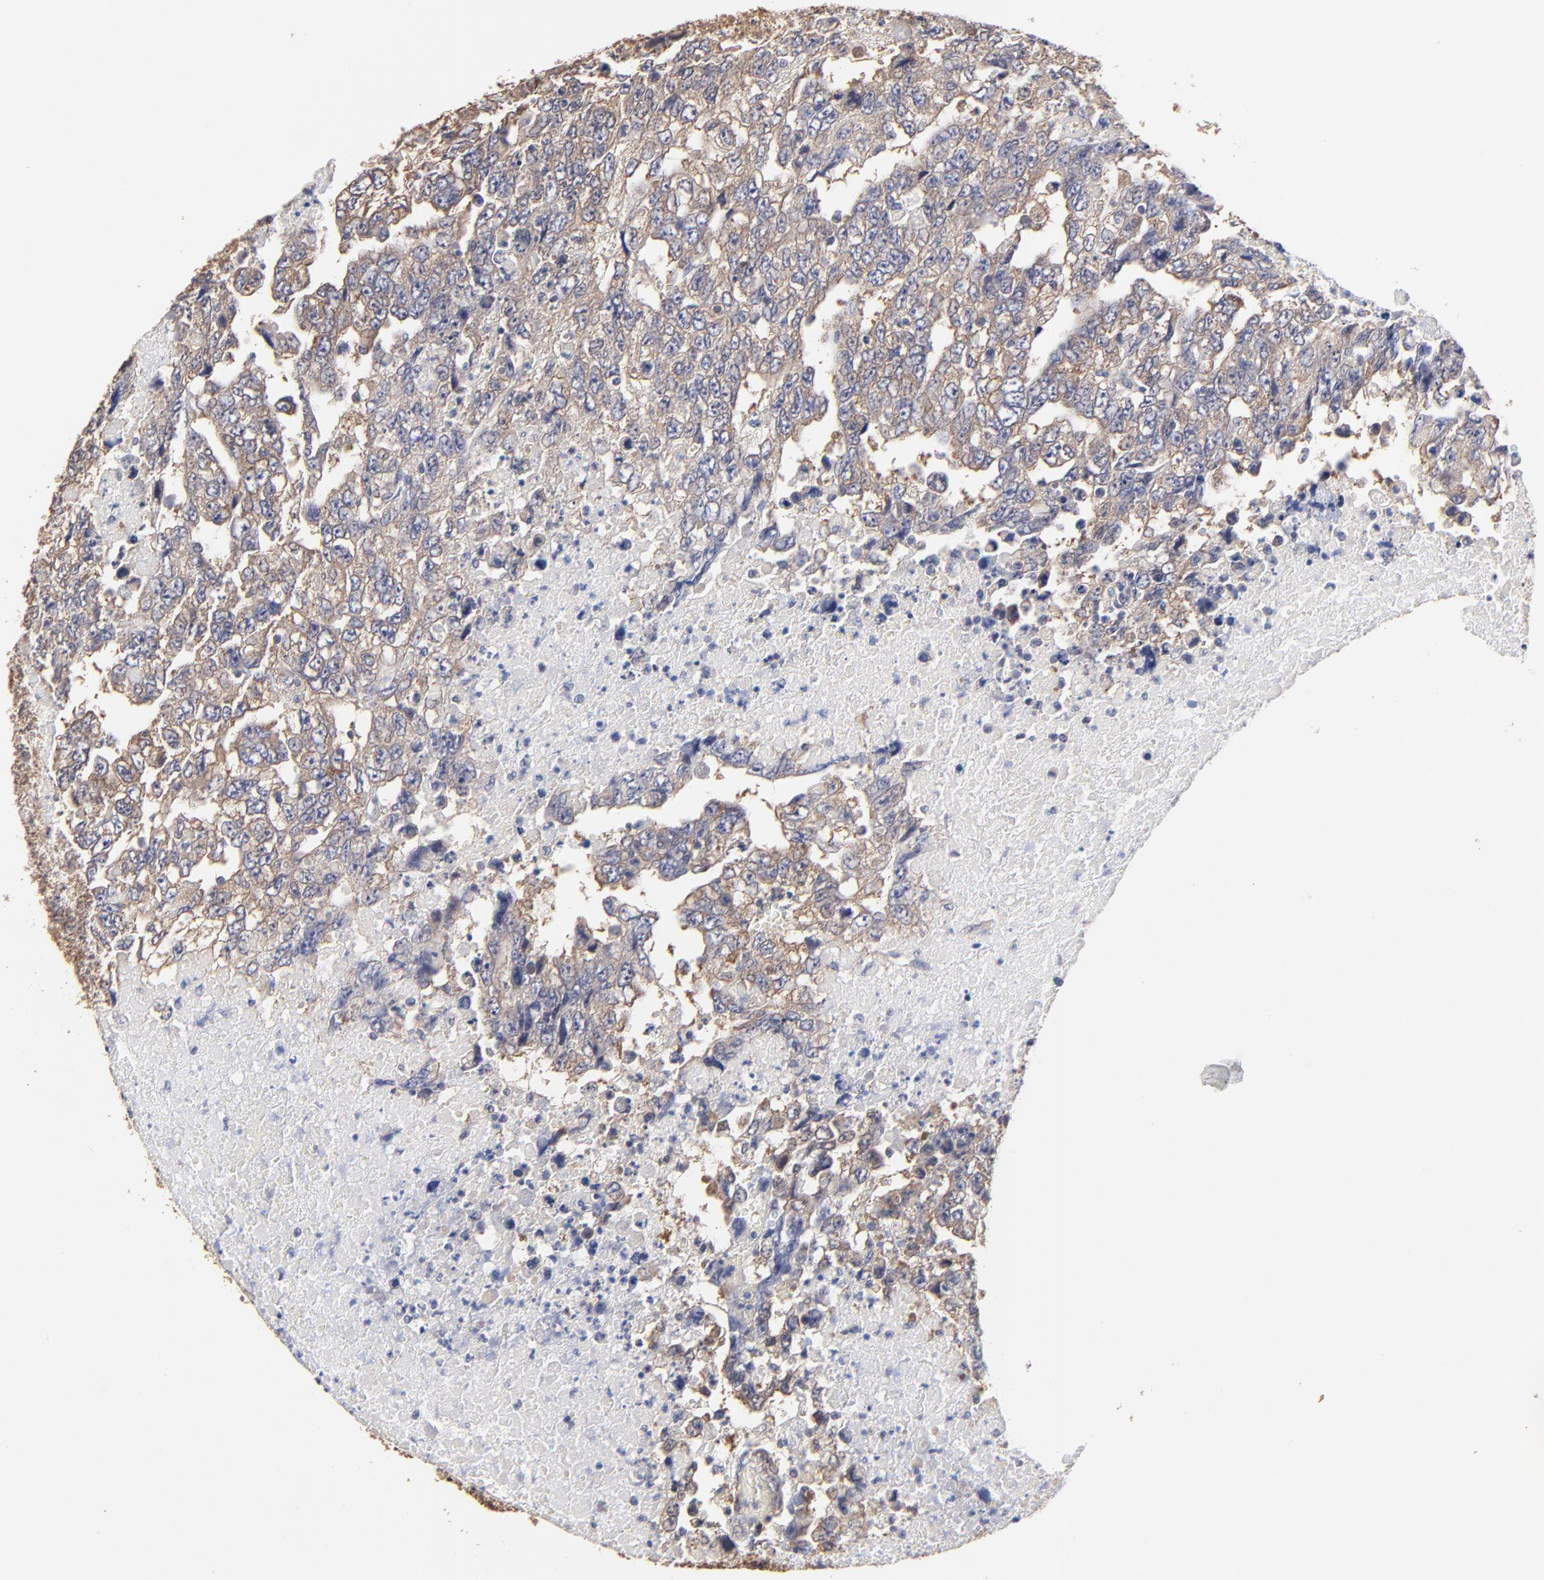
{"staining": {"intensity": "moderate", "quantity": "25%-75%", "location": "cytoplasmic/membranous"}, "tissue": "testis cancer", "cell_type": "Tumor cells", "image_type": "cancer", "snomed": [{"axis": "morphology", "description": "Carcinoma, Embryonal, NOS"}, {"axis": "topography", "description": "Testis"}], "caption": "Immunohistochemical staining of testis cancer displays moderate cytoplasmic/membranous protein staining in approximately 25%-75% of tumor cells.", "gene": "CCT2", "patient": {"sex": "male", "age": 36}}